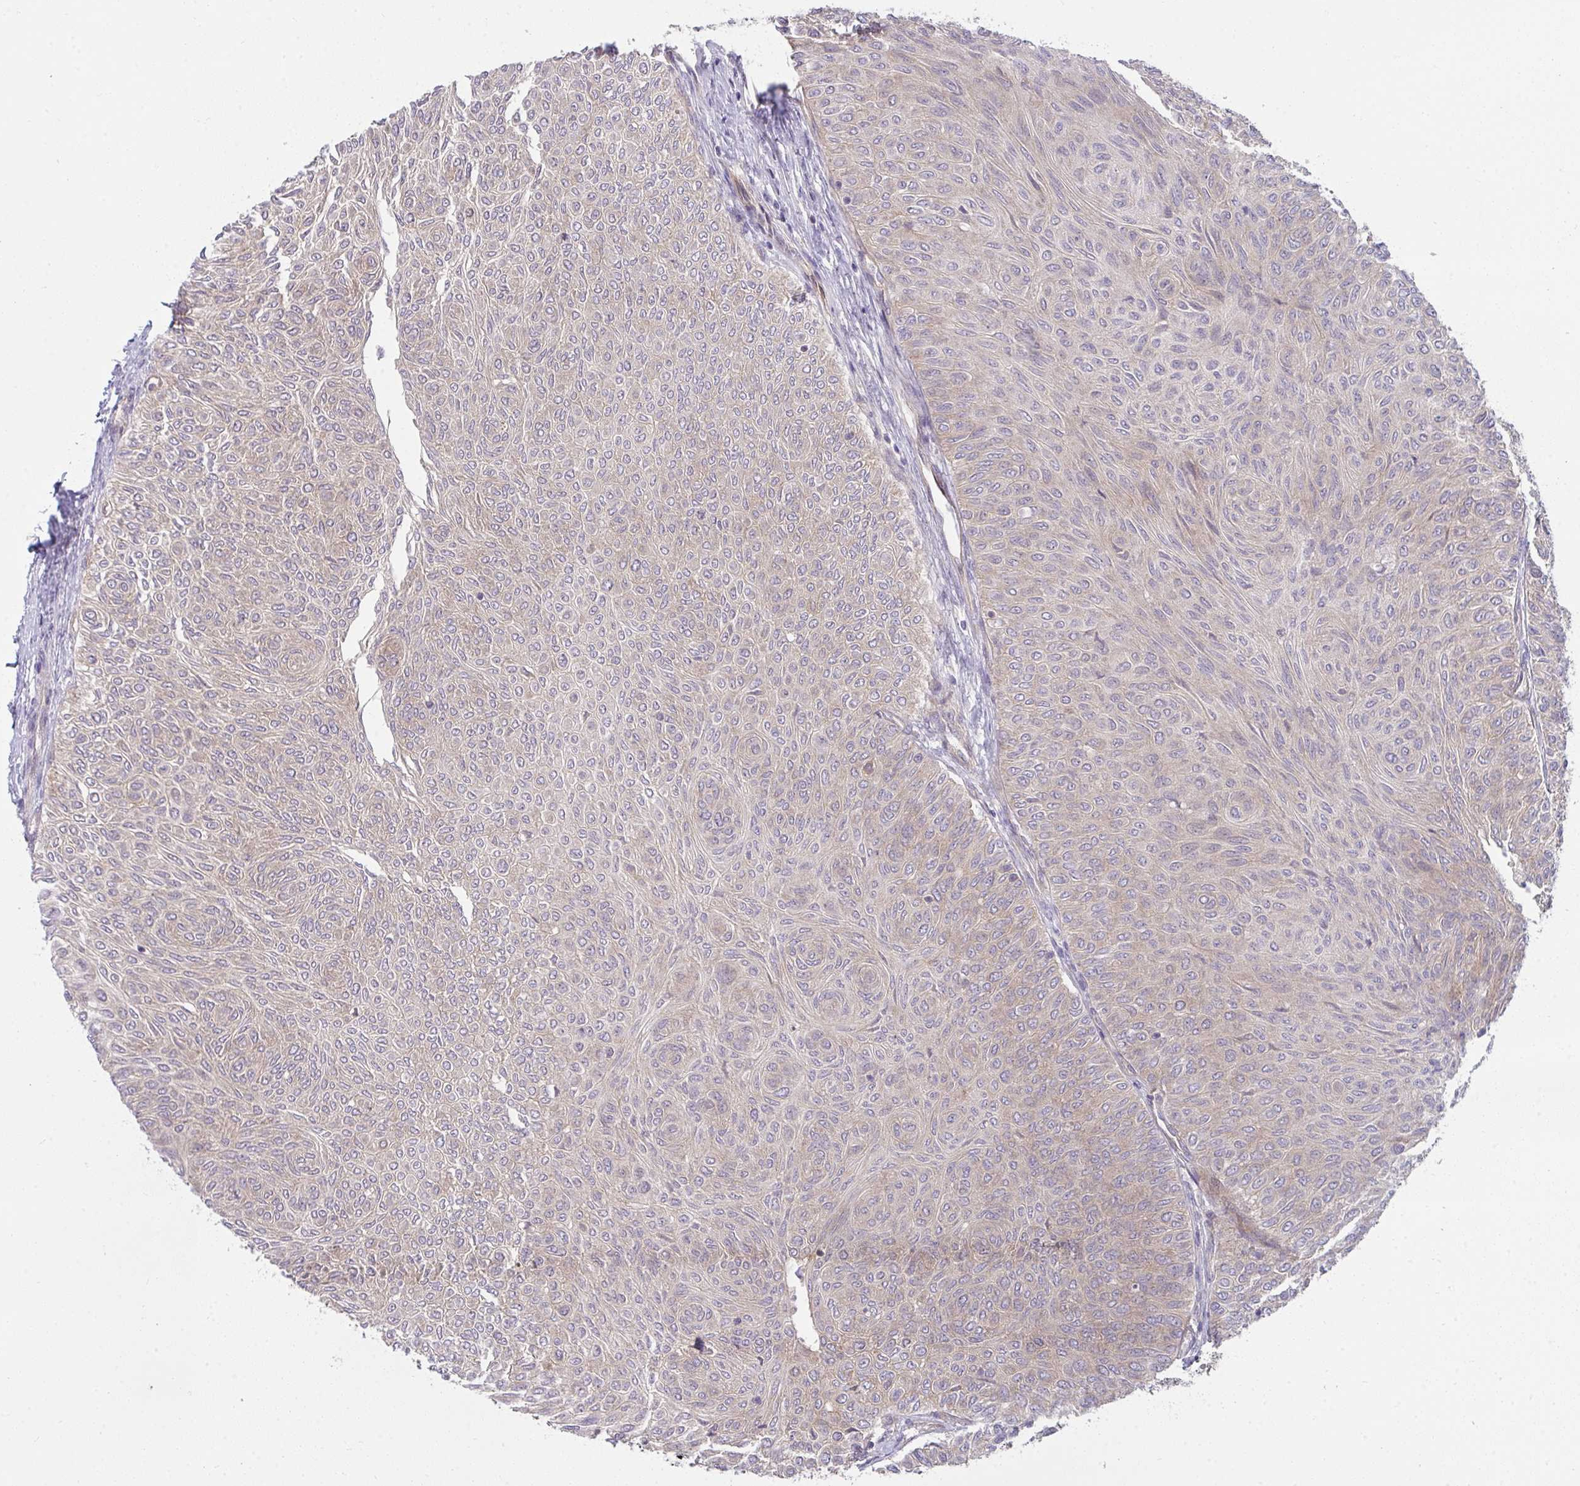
{"staining": {"intensity": "weak", "quantity": "25%-75%", "location": "cytoplasmic/membranous"}, "tissue": "urothelial cancer", "cell_type": "Tumor cells", "image_type": "cancer", "snomed": [{"axis": "morphology", "description": "Urothelial carcinoma, Low grade"}, {"axis": "topography", "description": "Urinary bladder"}], "caption": "About 25%-75% of tumor cells in human urothelial cancer reveal weak cytoplasmic/membranous protein positivity as visualized by brown immunohistochemical staining.", "gene": "CASP9", "patient": {"sex": "male", "age": 78}}